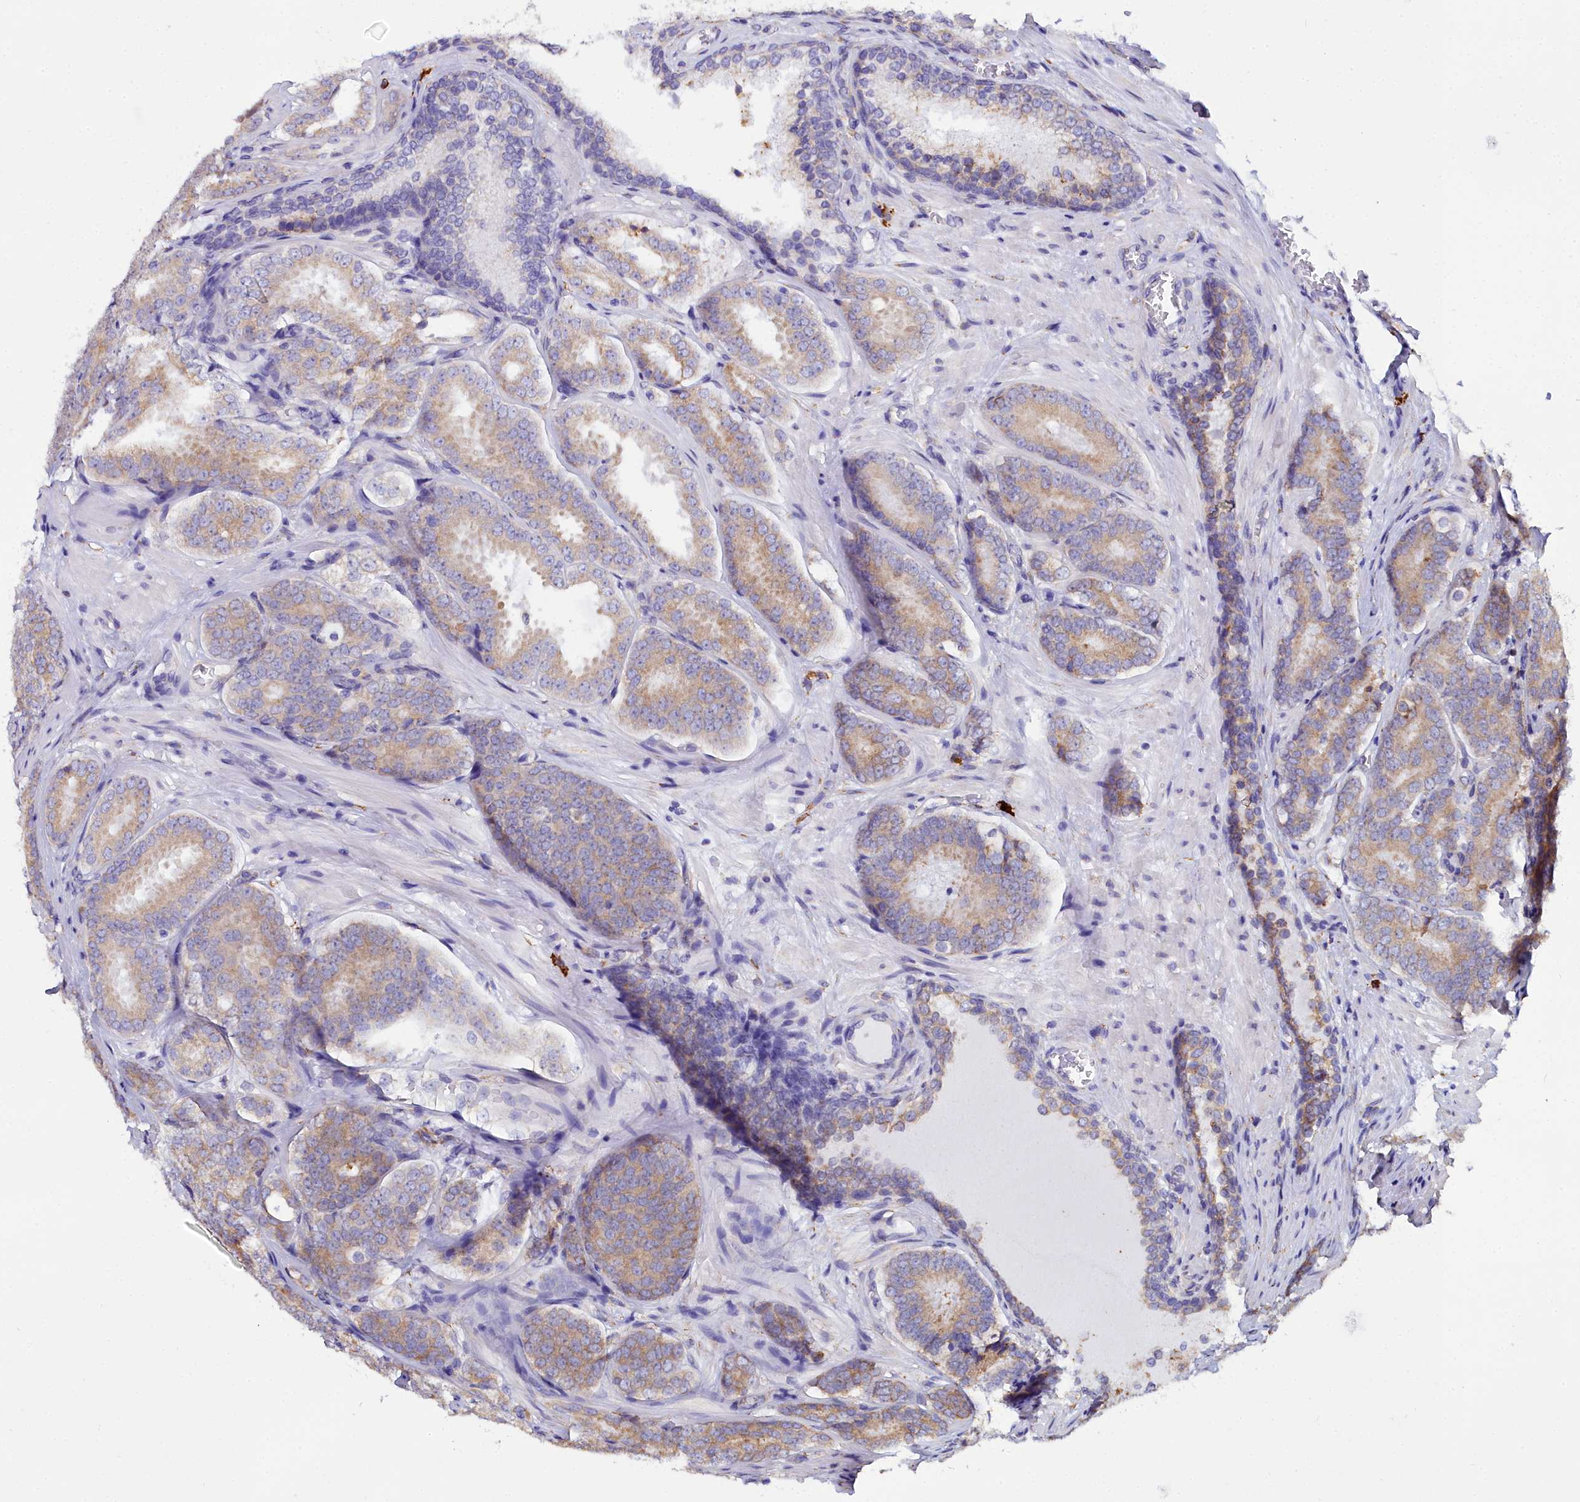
{"staining": {"intensity": "moderate", "quantity": "25%-75%", "location": "cytoplasmic/membranous"}, "tissue": "prostate cancer", "cell_type": "Tumor cells", "image_type": "cancer", "snomed": [{"axis": "morphology", "description": "Adenocarcinoma, High grade"}, {"axis": "topography", "description": "Prostate"}], "caption": "This image exhibits immunohistochemistry (IHC) staining of prostate cancer, with medium moderate cytoplasmic/membranous positivity in approximately 25%-75% of tumor cells.", "gene": "TXNDC5", "patient": {"sex": "male", "age": 63}}